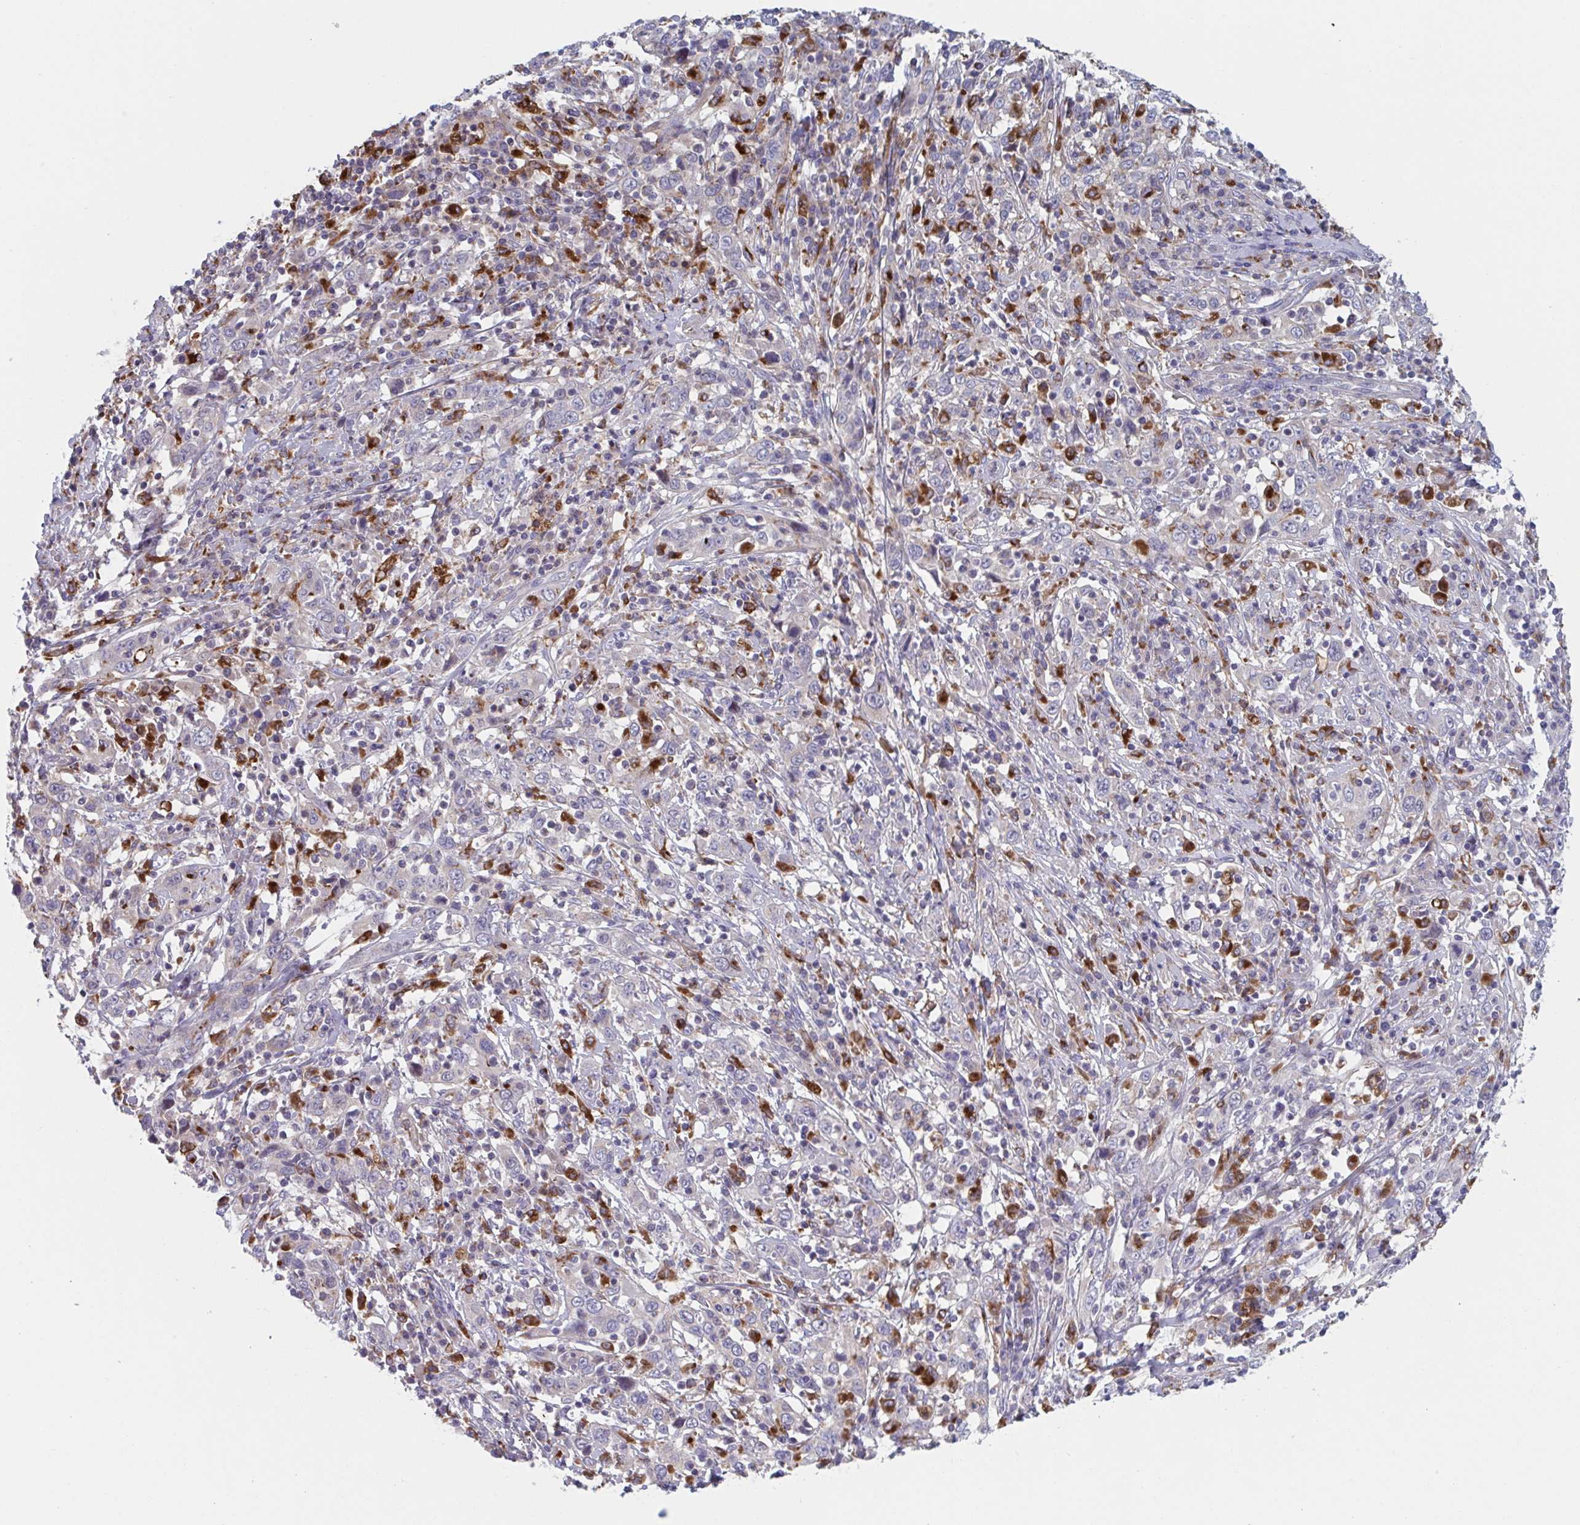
{"staining": {"intensity": "negative", "quantity": "none", "location": "none"}, "tissue": "cervical cancer", "cell_type": "Tumor cells", "image_type": "cancer", "snomed": [{"axis": "morphology", "description": "Squamous cell carcinoma, NOS"}, {"axis": "topography", "description": "Cervix"}], "caption": "Micrograph shows no protein positivity in tumor cells of cervical cancer (squamous cell carcinoma) tissue.", "gene": "NIPSNAP1", "patient": {"sex": "female", "age": 46}}